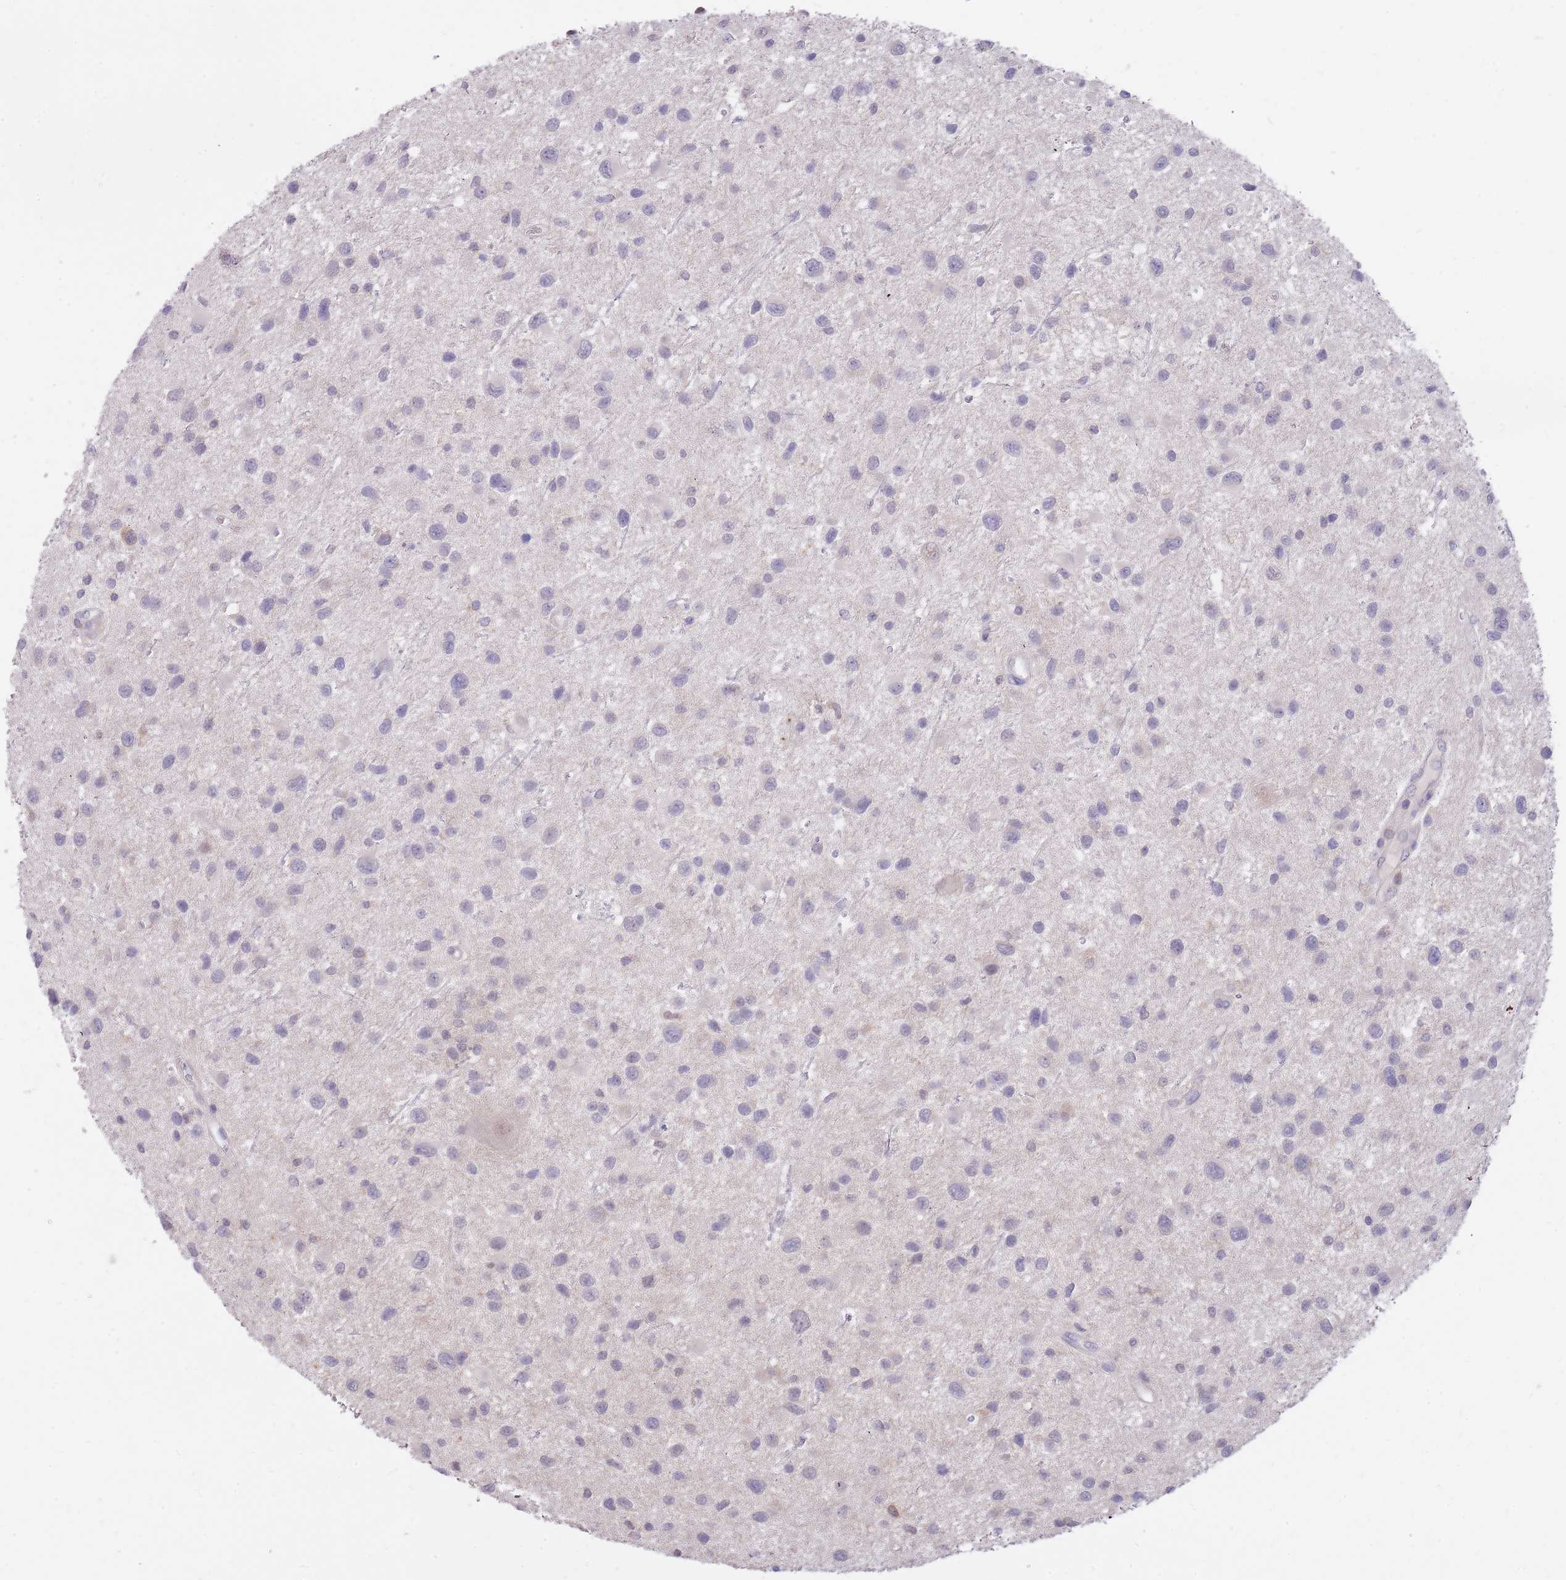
{"staining": {"intensity": "negative", "quantity": "none", "location": "none"}, "tissue": "glioma", "cell_type": "Tumor cells", "image_type": "cancer", "snomed": [{"axis": "morphology", "description": "Glioma, malignant, Low grade"}, {"axis": "topography", "description": "Brain"}], "caption": "Immunohistochemistry histopathology image of neoplastic tissue: glioma stained with DAB (3,3'-diaminobenzidine) reveals no significant protein staining in tumor cells. Nuclei are stained in blue.", "gene": "AP5S1", "patient": {"sex": "female", "age": 32}}